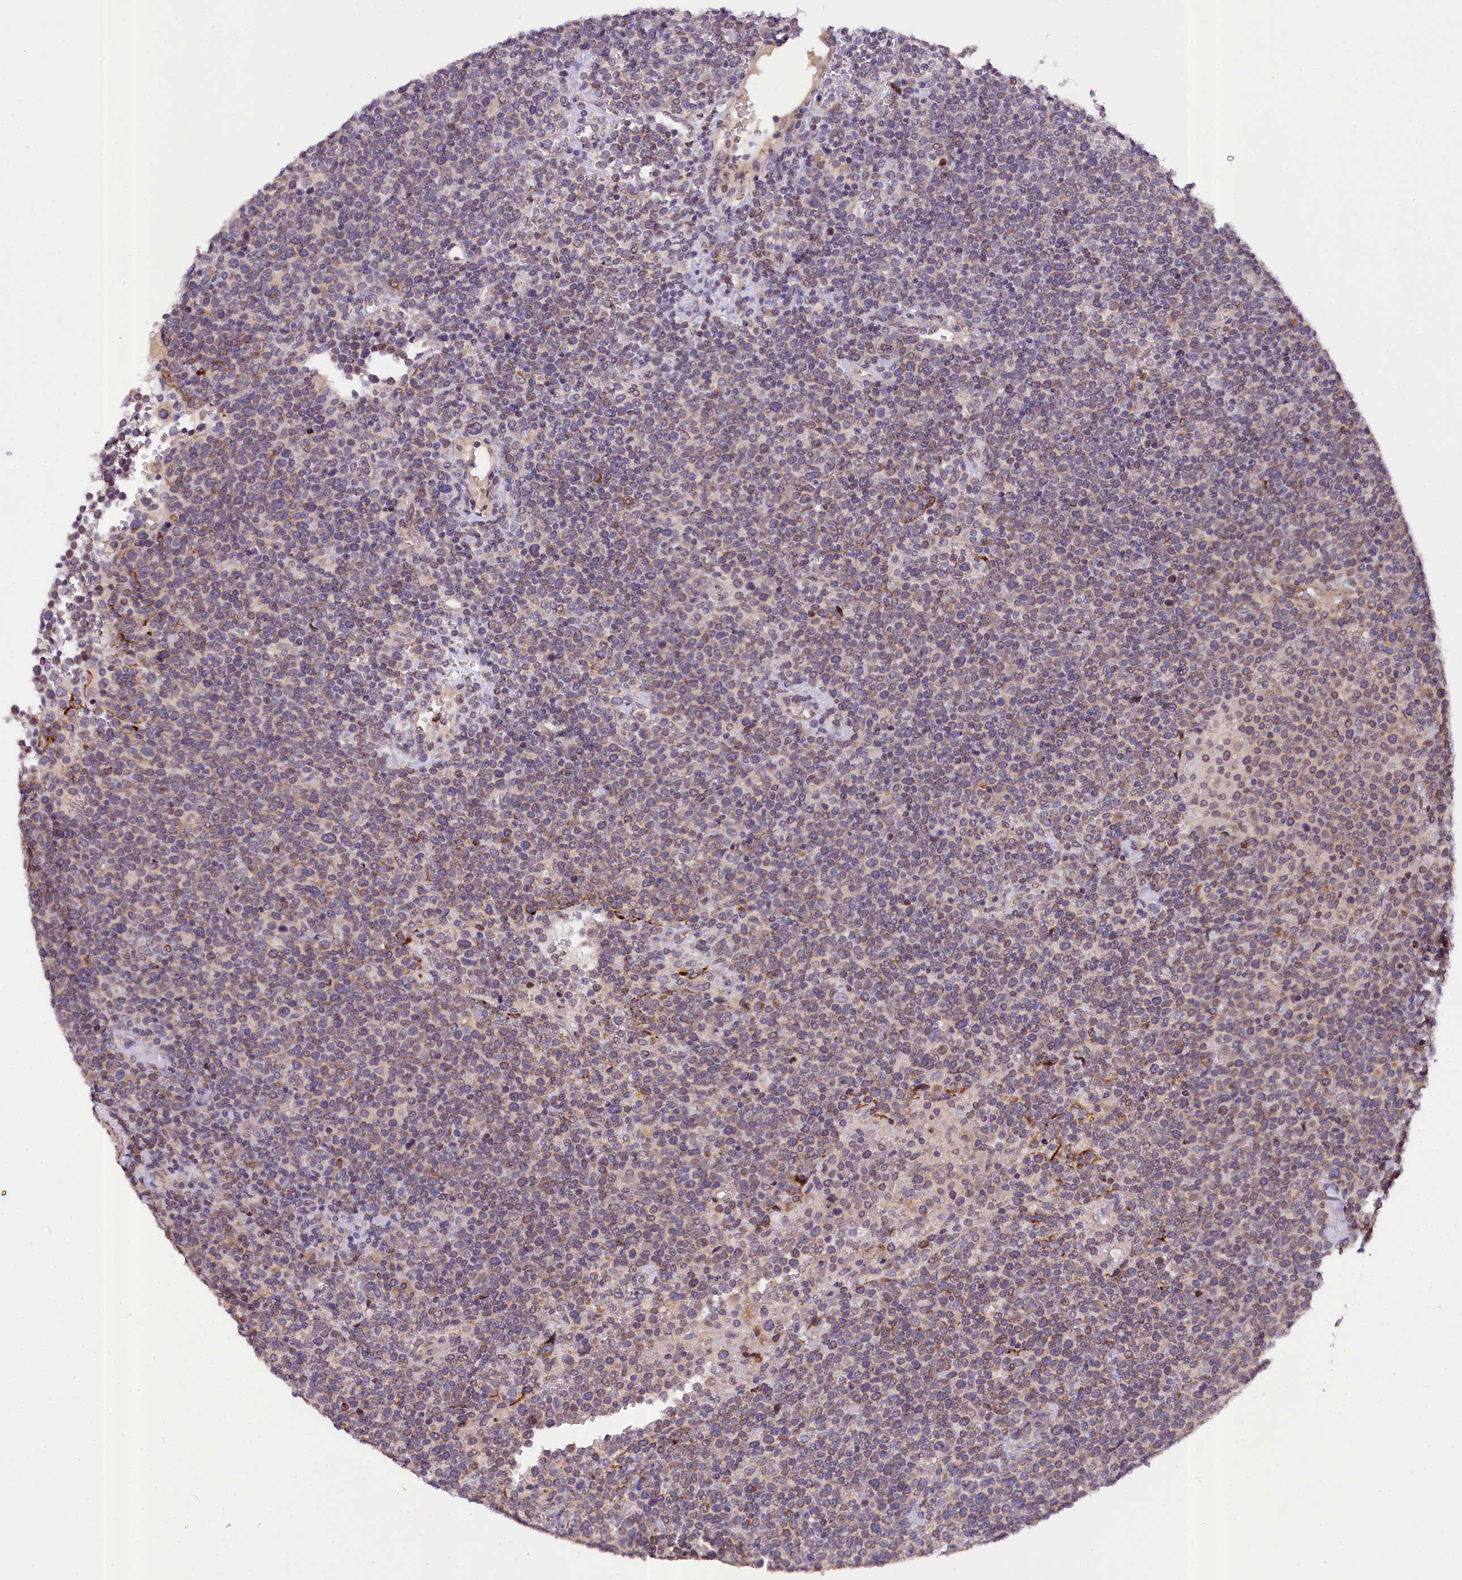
{"staining": {"intensity": "weak", "quantity": "25%-75%", "location": "cytoplasmic/membranous"}, "tissue": "lymphoma", "cell_type": "Tumor cells", "image_type": "cancer", "snomed": [{"axis": "morphology", "description": "Malignant lymphoma, non-Hodgkin's type, High grade"}, {"axis": "topography", "description": "Lymph node"}], "caption": "A low amount of weak cytoplasmic/membranous positivity is seen in about 25%-75% of tumor cells in lymphoma tissue.", "gene": "SUPV3L1", "patient": {"sex": "male", "age": 61}}